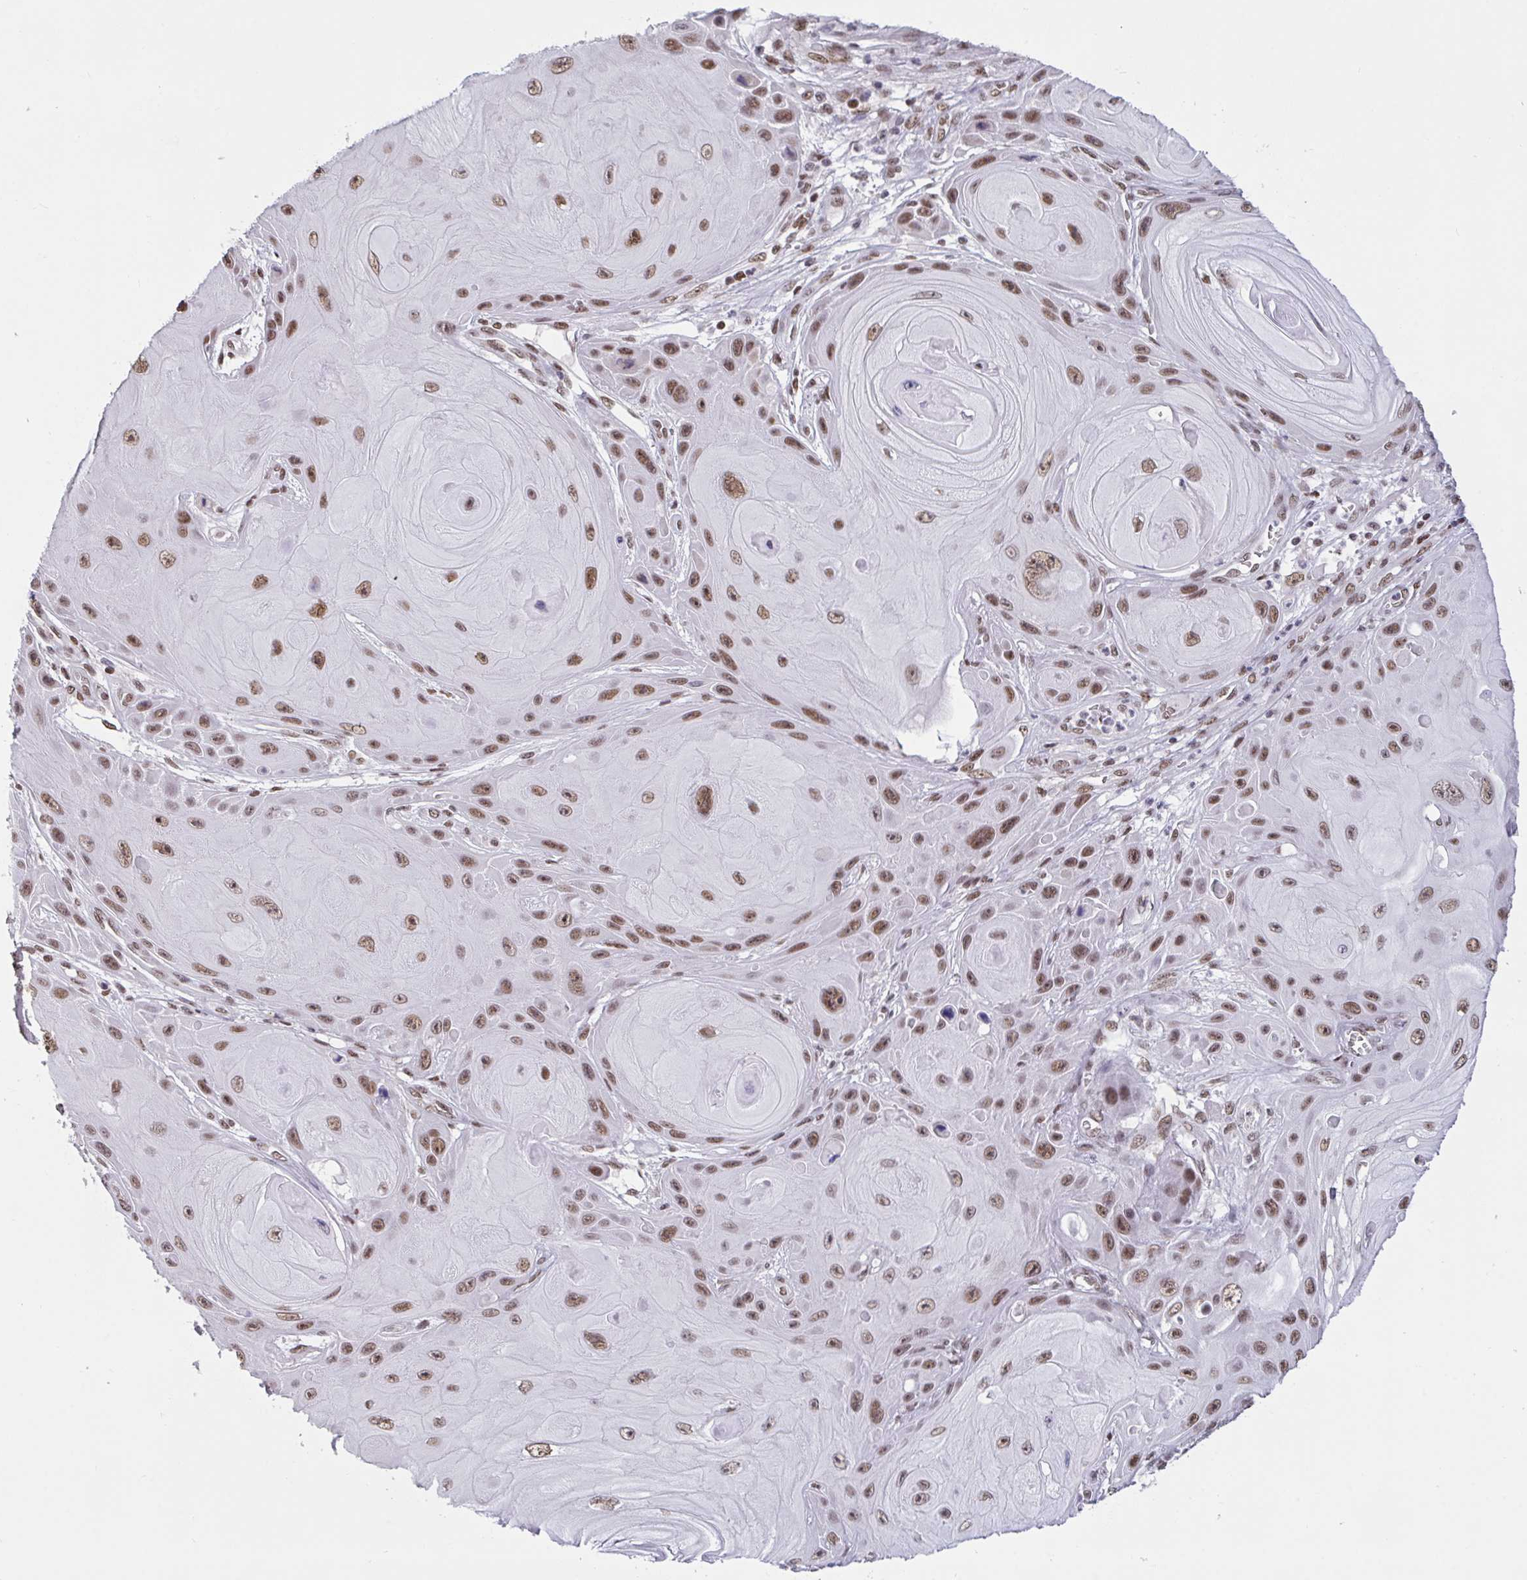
{"staining": {"intensity": "moderate", "quantity": ">75%", "location": "nuclear"}, "tissue": "skin cancer", "cell_type": "Tumor cells", "image_type": "cancer", "snomed": [{"axis": "morphology", "description": "Squamous cell carcinoma, NOS"}, {"axis": "topography", "description": "Skin"}], "caption": "Protein analysis of skin squamous cell carcinoma tissue exhibits moderate nuclear positivity in approximately >75% of tumor cells.", "gene": "CBFA2T2", "patient": {"sex": "female", "age": 94}}